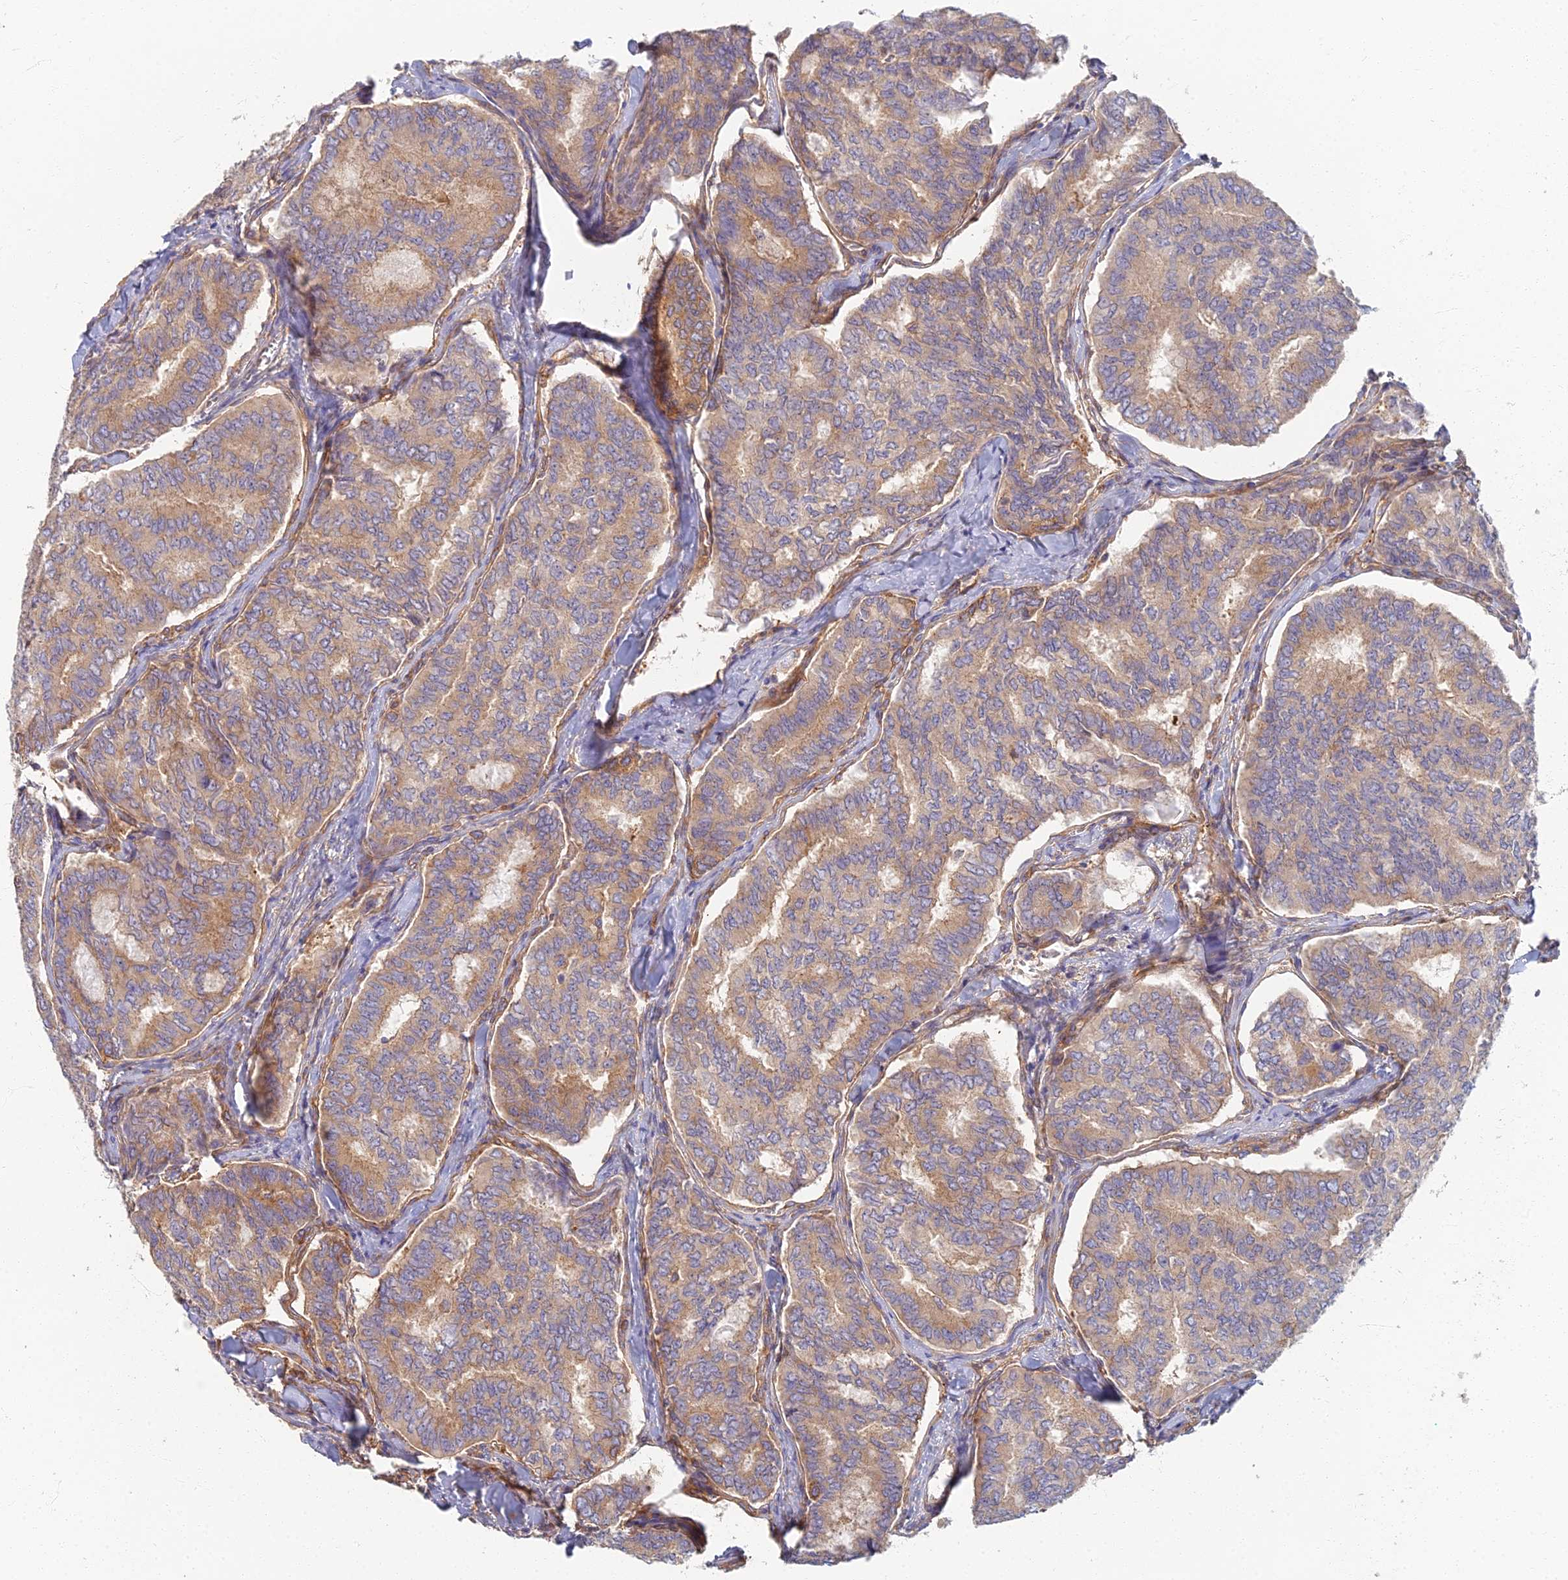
{"staining": {"intensity": "moderate", "quantity": "25%-75%", "location": "cytoplasmic/membranous"}, "tissue": "thyroid cancer", "cell_type": "Tumor cells", "image_type": "cancer", "snomed": [{"axis": "morphology", "description": "Papillary adenocarcinoma, NOS"}, {"axis": "topography", "description": "Thyroid gland"}], "caption": "Brown immunohistochemical staining in human papillary adenocarcinoma (thyroid) demonstrates moderate cytoplasmic/membranous positivity in approximately 25%-75% of tumor cells.", "gene": "RBSN", "patient": {"sex": "female", "age": 35}}